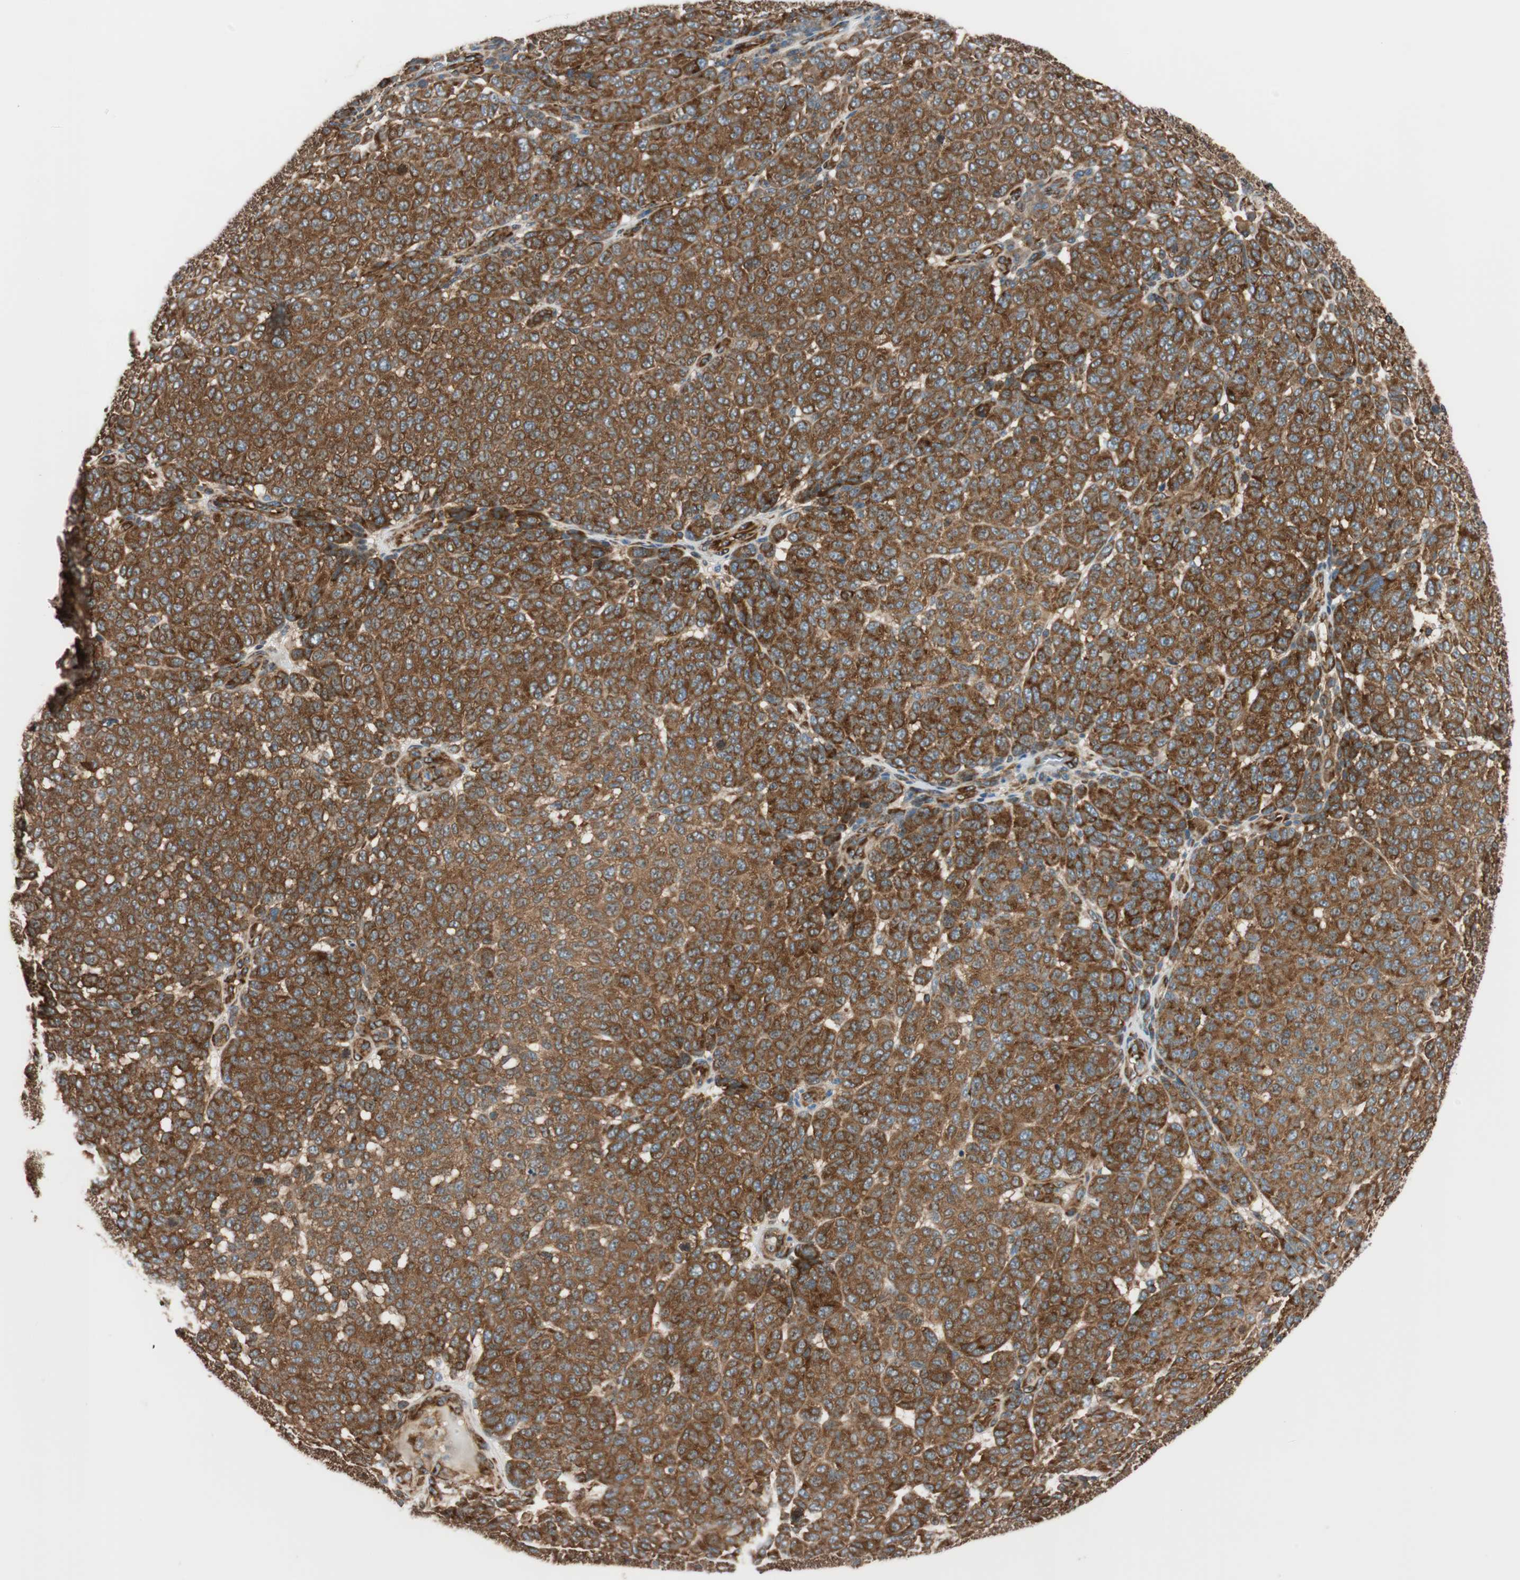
{"staining": {"intensity": "strong", "quantity": ">75%", "location": "cytoplasmic/membranous"}, "tissue": "melanoma", "cell_type": "Tumor cells", "image_type": "cancer", "snomed": [{"axis": "morphology", "description": "Malignant melanoma, NOS"}, {"axis": "topography", "description": "Skin"}], "caption": "DAB (3,3'-diaminobenzidine) immunohistochemical staining of malignant melanoma shows strong cytoplasmic/membranous protein expression in about >75% of tumor cells.", "gene": "WASL", "patient": {"sex": "male", "age": 59}}